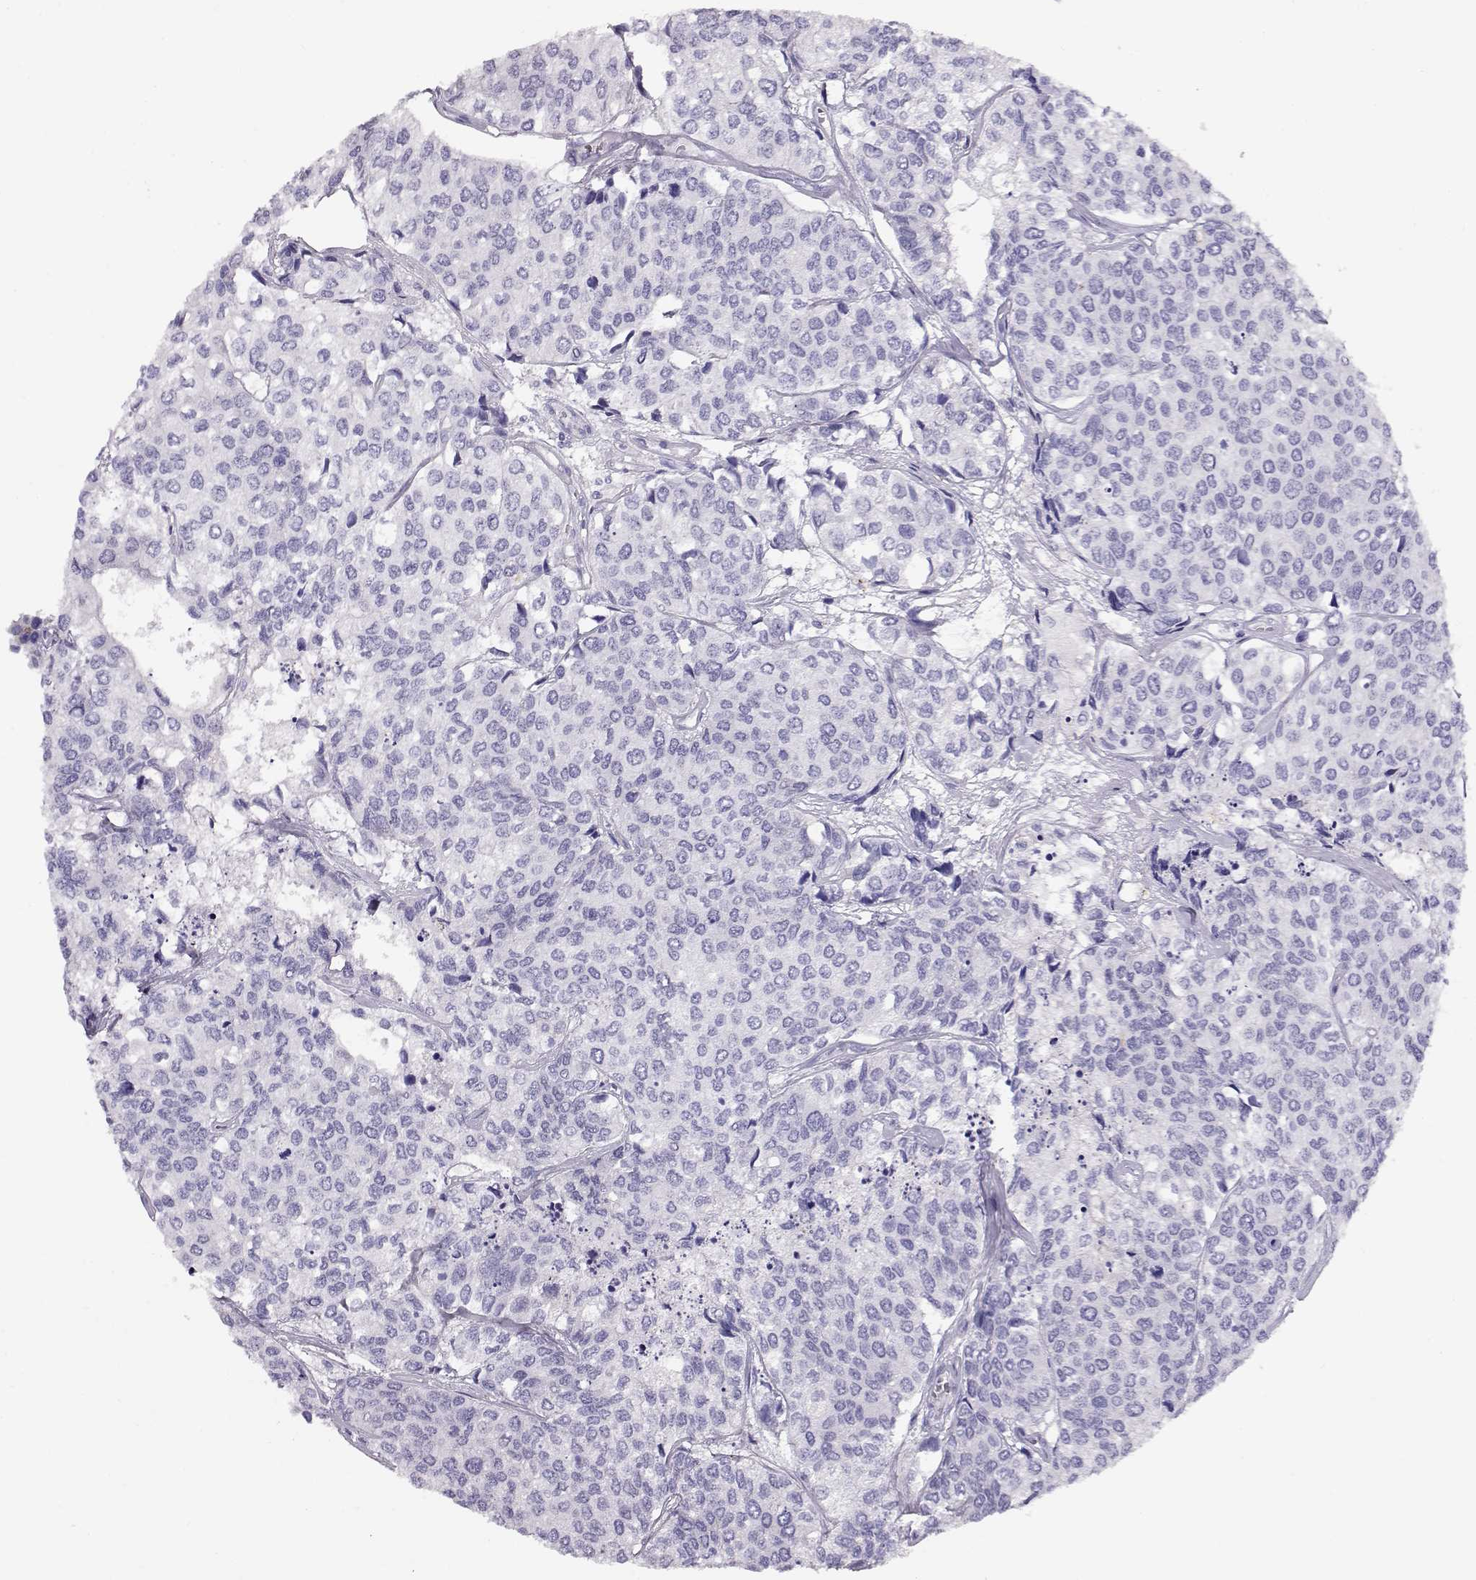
{"staining": {"intensity": "negative", "quantity": "none", "location": "none"}, "tissue": "urothelial cancer", "cell_type": "Tumor cells", "image_type": "cancer", "snomed": [{"axis": "morphology", "description": "Urothelial carcinoma, High grade"}, {"axis": "topography", "description": "Urinary bladder"}], "caption": "Tumor cells show no significant protein expression in urothelial cancer.", "gene": "CRX", "patient": {"sex": "male", "age": 73}}